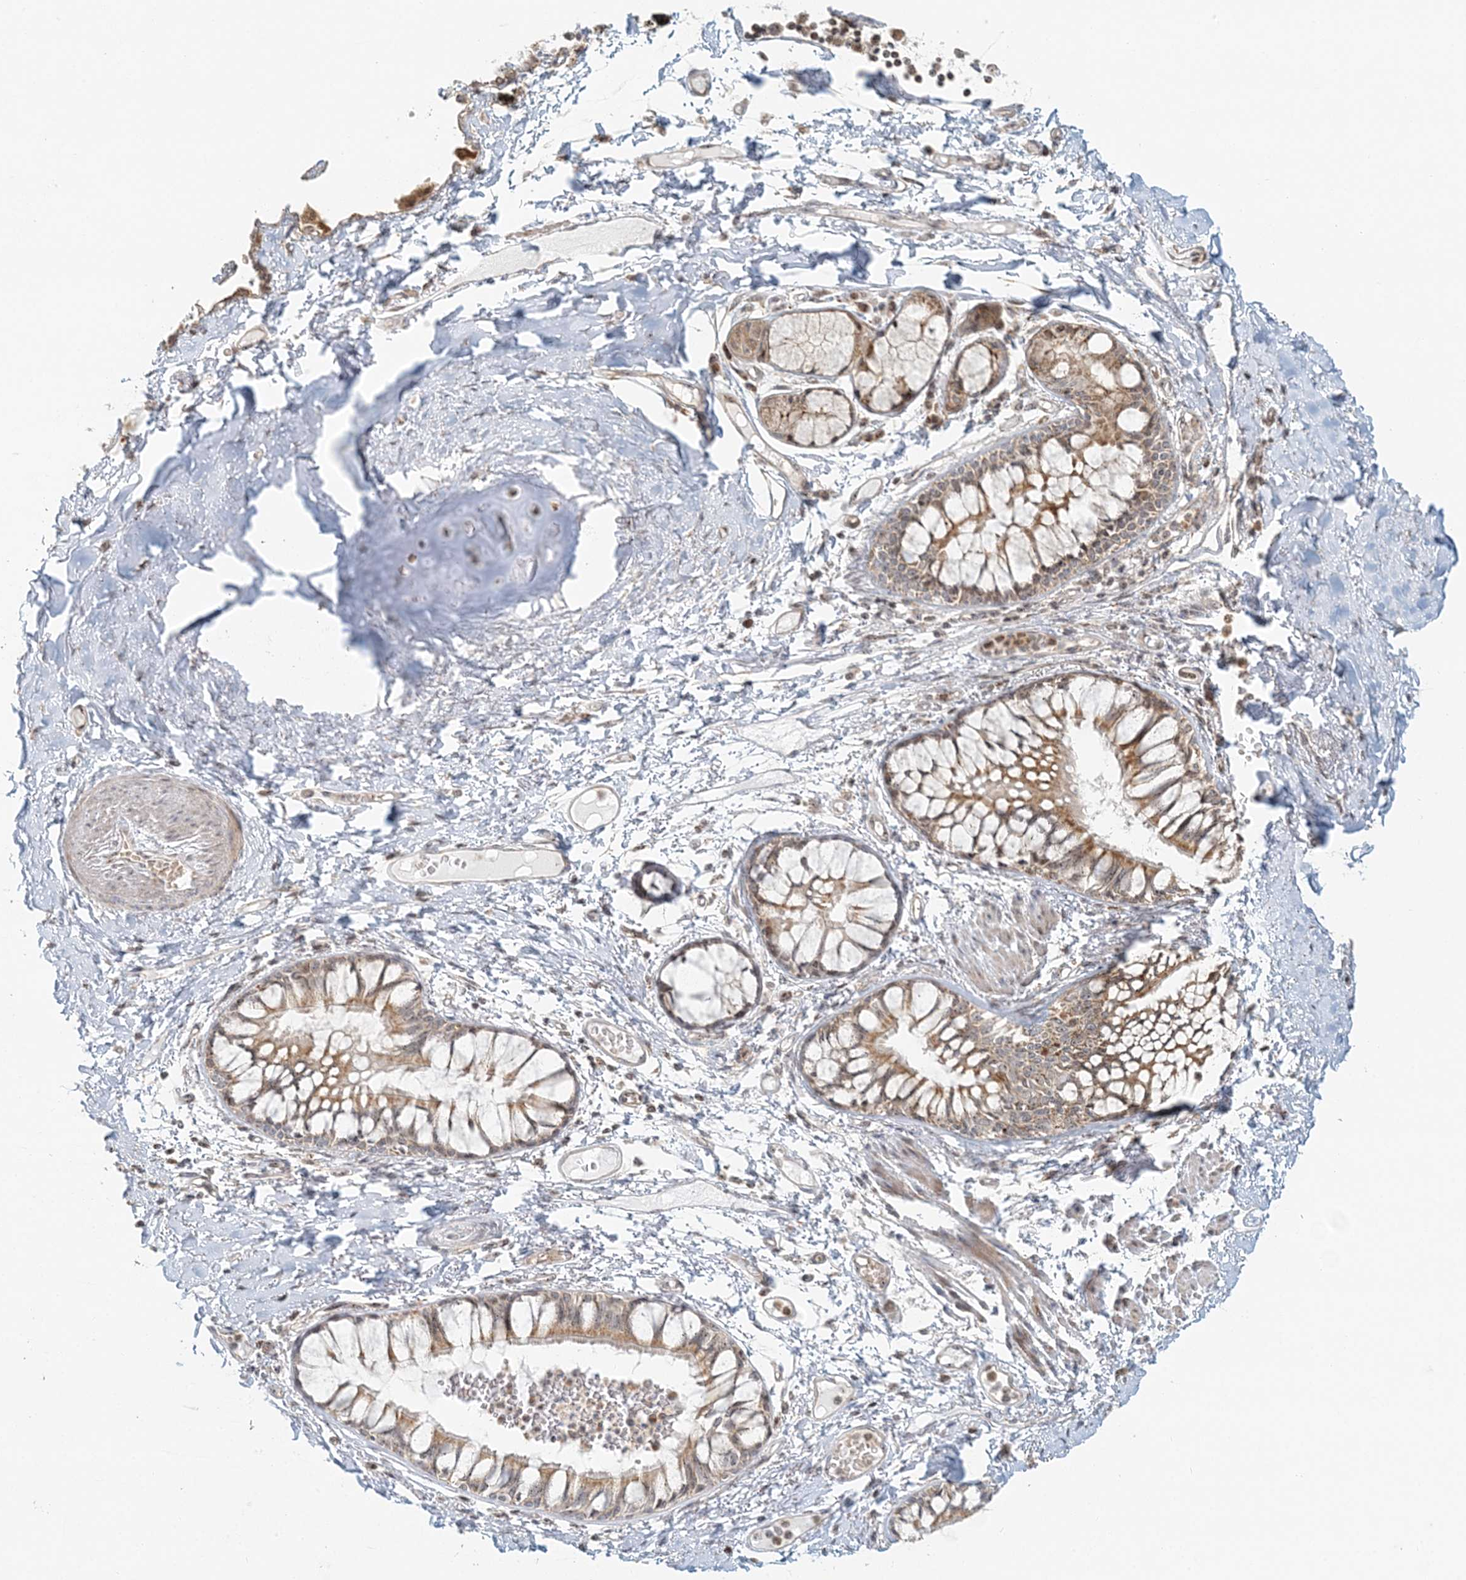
{"staining": {"intensity": "weak", "quantity": "25%-75%", "location": "cytoplasmic/membranous"}, "tissue": "adipose tissue", "cell_type": "Adipocytes", "image_type": "normal", "snomed": [{"axis": "morphology", "description": "Normal tissue, NOS"}, {"axis": "topography", "description": "Cartilage tissue"}, {"axis": "topography", "description": "Bronchus"}, {"axis": "topography", "description": "Lung"}, {"axis": "topography", "description": "Peripheral nerve tissue"}], "caption": "Brown immunohistochemical staining in normal adipose tissue shows weak cytoplasmic/membranous staining in approximately 25%-75% of adipocytes. The protein is stained brown, and the nuclei are stained in blue (DAB IHC with brightfield microscopy, high magnification).", "gene": "UBE2F", "patient": {"sex": "female", "age": 49}}